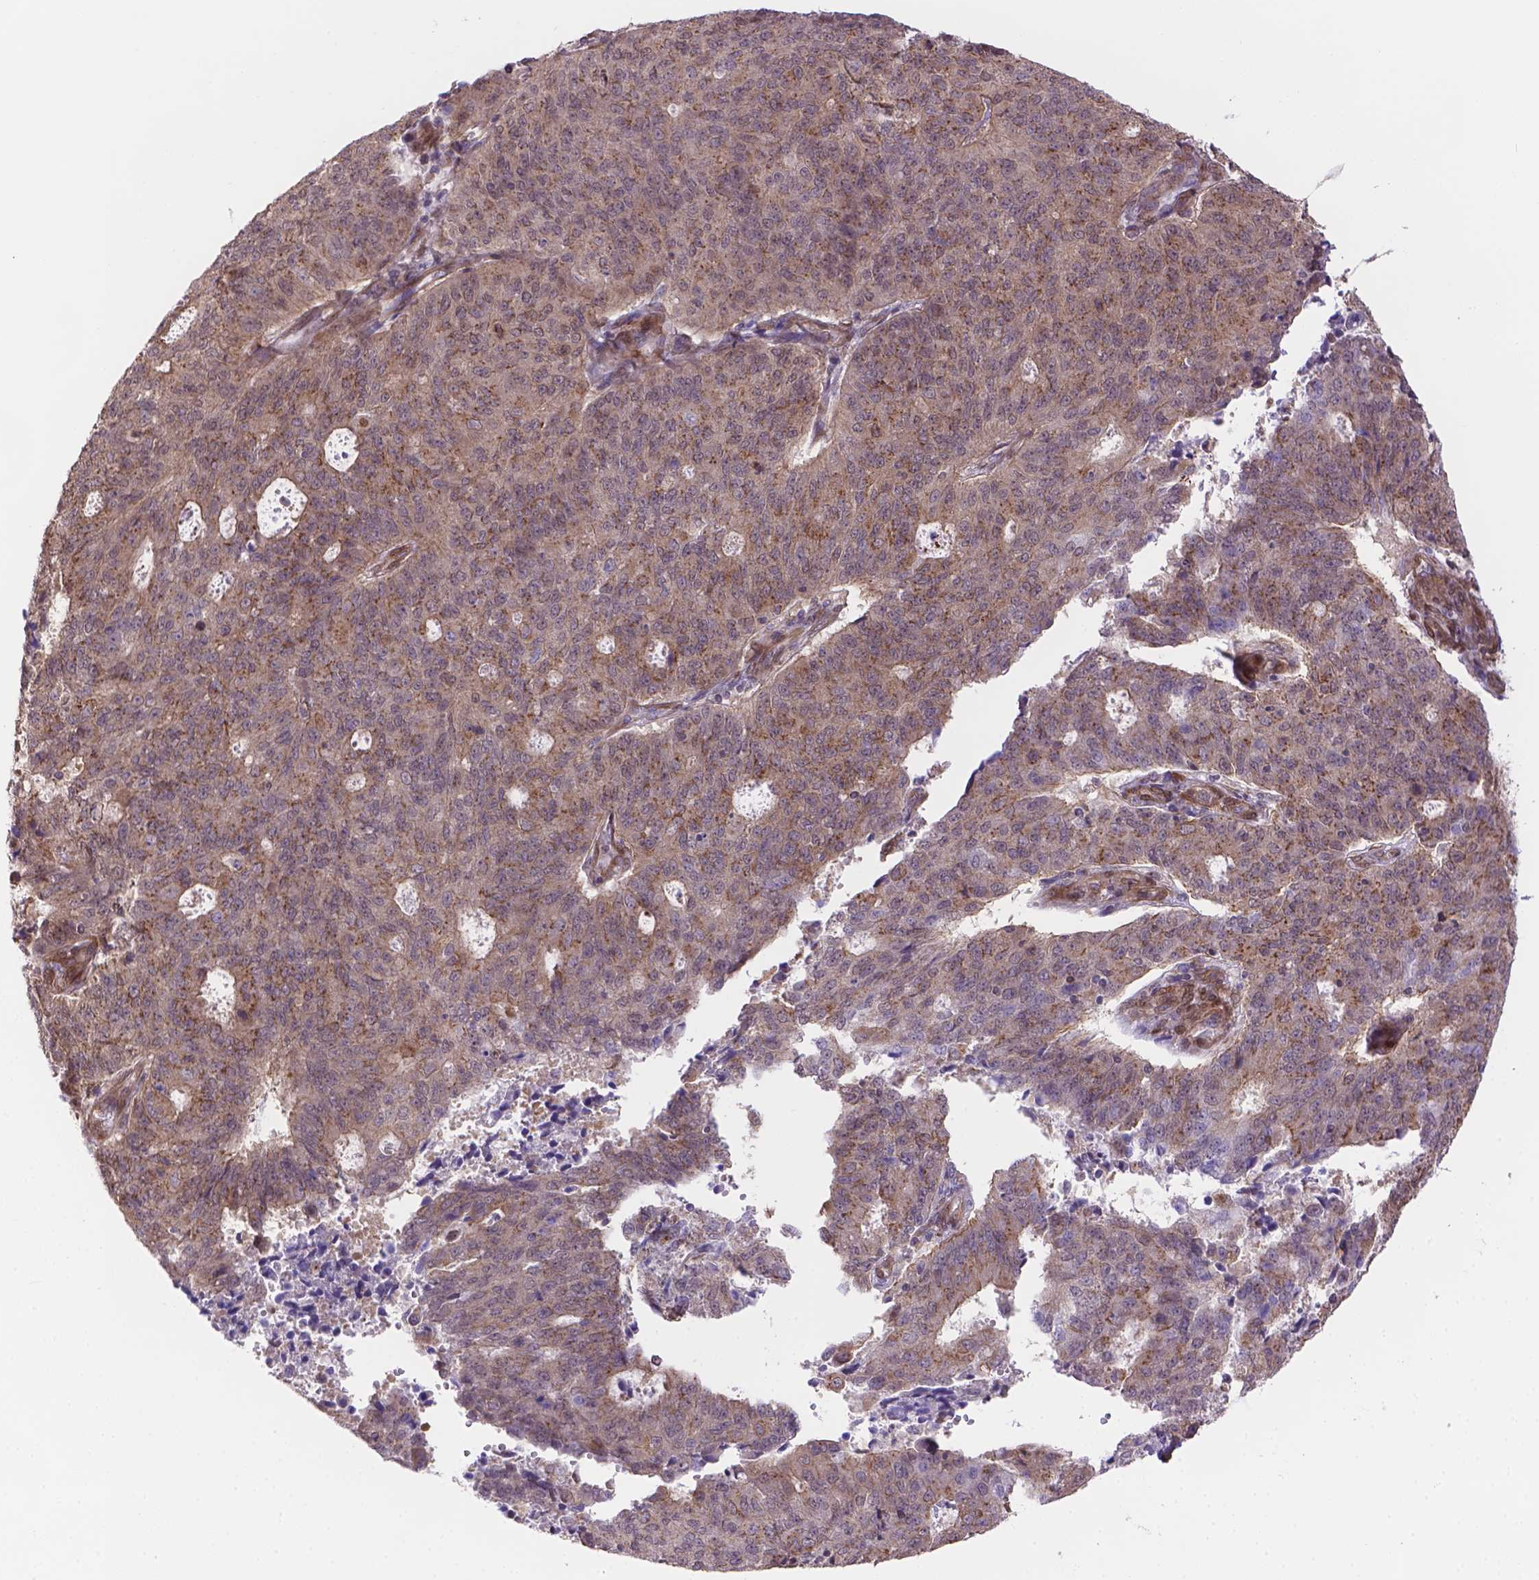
{"staining": {"intensity": "weak", "quantity": ">75%", "location": "cytoplasmic/membranous"}, "tissue": "endometrial cancer", "cell_type": "Tumor cells", "image_type": "cancer", "snomed": [{"axis": "morphology", "description": "Adenocarcinoma, NOS"}, {"axis": "topography", "description": "Endometrium"}], "caption": "Approximately >75% of tumor cells in endometrial cancer (adenocarcinoma) demonstrate weak cytoplasmic/membranous protein staining as visualized by brown immunohistochemical staining.", "gene": "YAP1", "patient": {"sex": "female", "age": 82}}